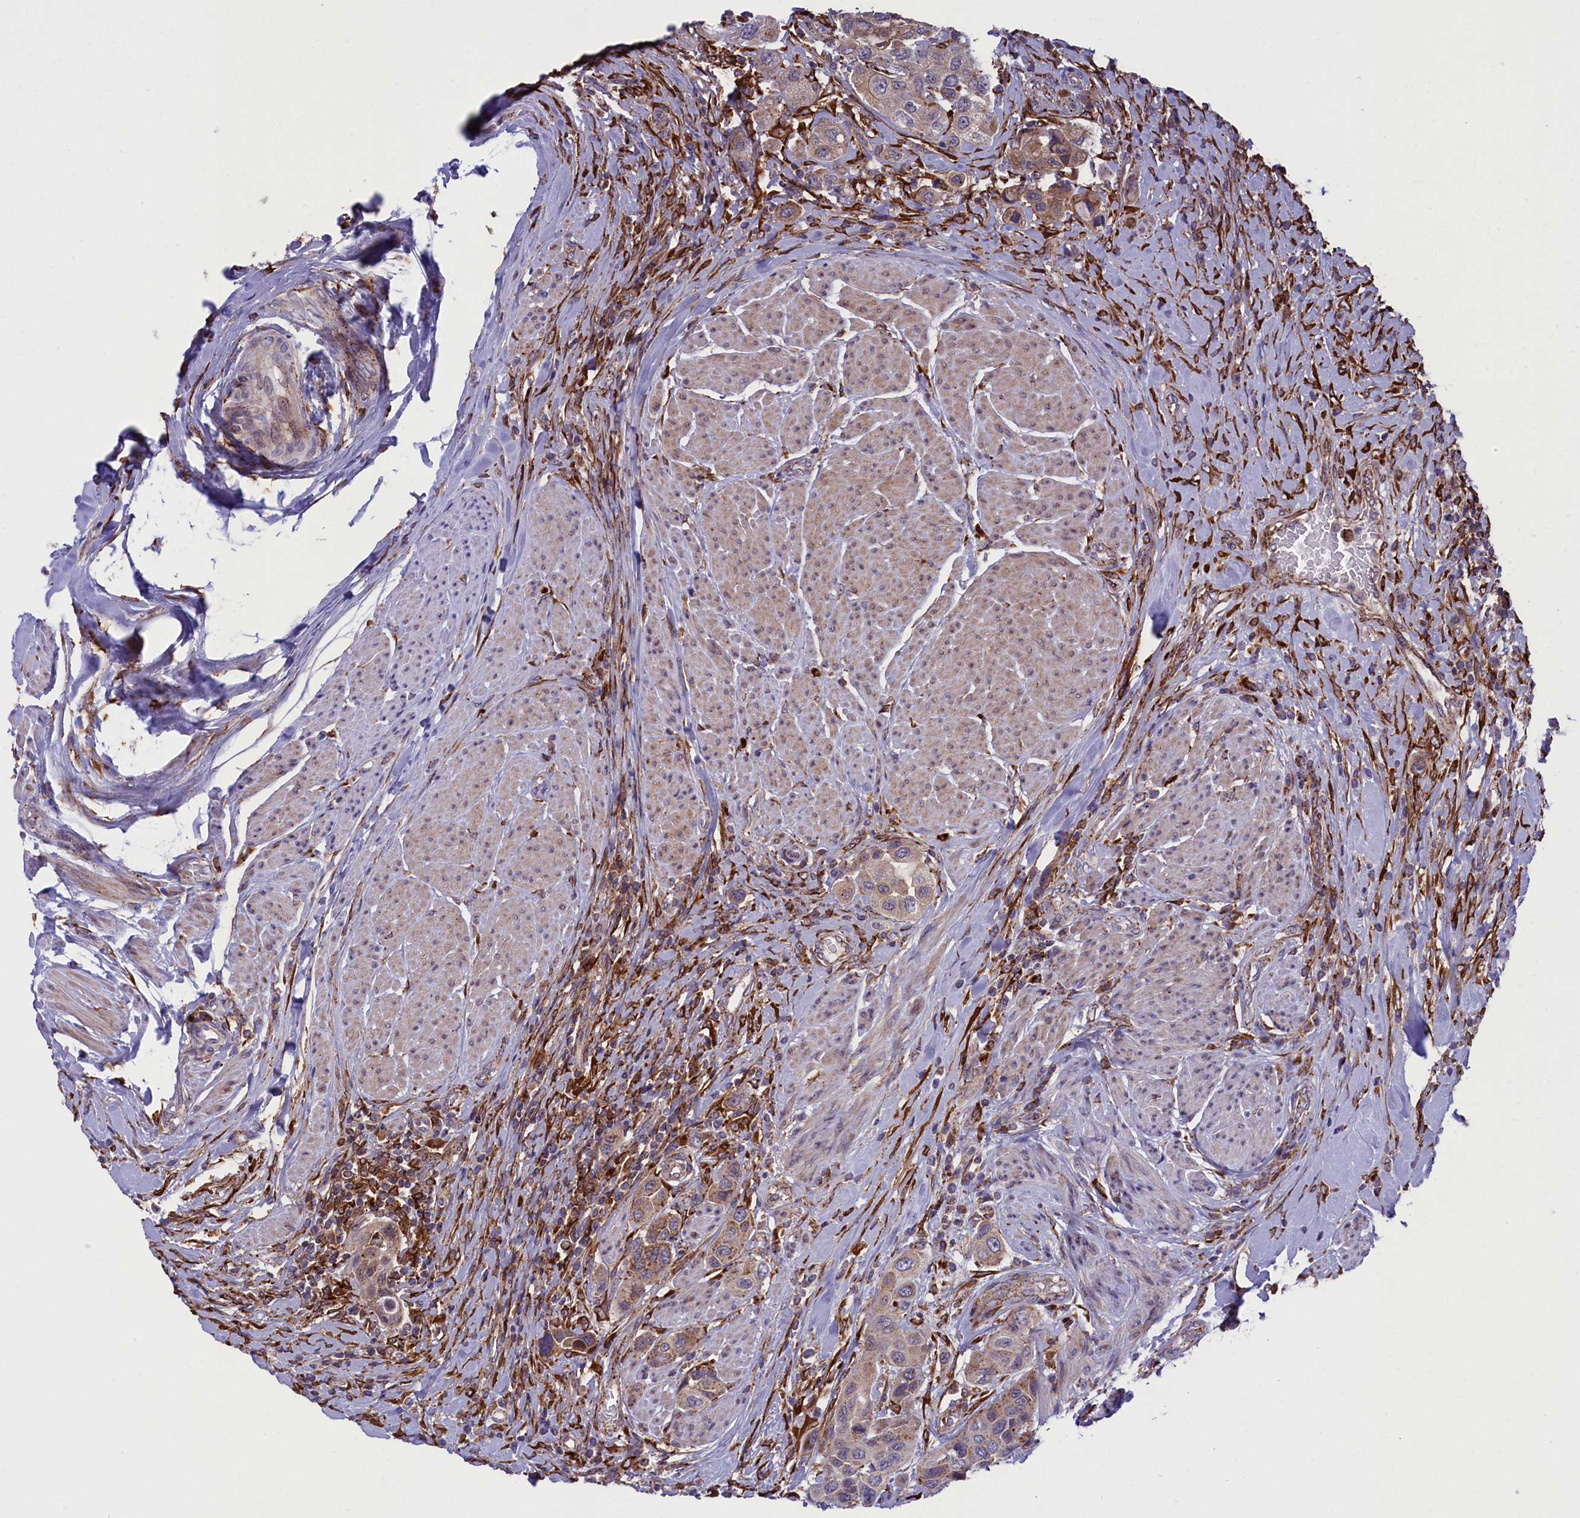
{"staining": {"intensity": "weak", "quantity": "25%-75%", "location": "cytoplasmic/membranous"}, "tissue": "urothelial cancer", "cell_type": "Tumor cells", "image_type": "cancer", "snomed": [{"axis": "morphology", "description": "Urothelial carcinoma, High grade"}, {"axis": "topography", "description": "Urinary bladder"}], "caption": "IHC staining of urothelial cancer, which displays low levels of weak cytoplasmic/membranous positivity in approximately 25%-75% of tumor cells indicating weak cytoplasmic/membranous protein staining. The staining was performed using DAB (3,3'-diaminobenzidine) (brown) for protein detection and nuclei were counterstained in hematoxylin (blue).", "gene": "MAN2B1", "patient": {"sex": "male", "age": 50}}